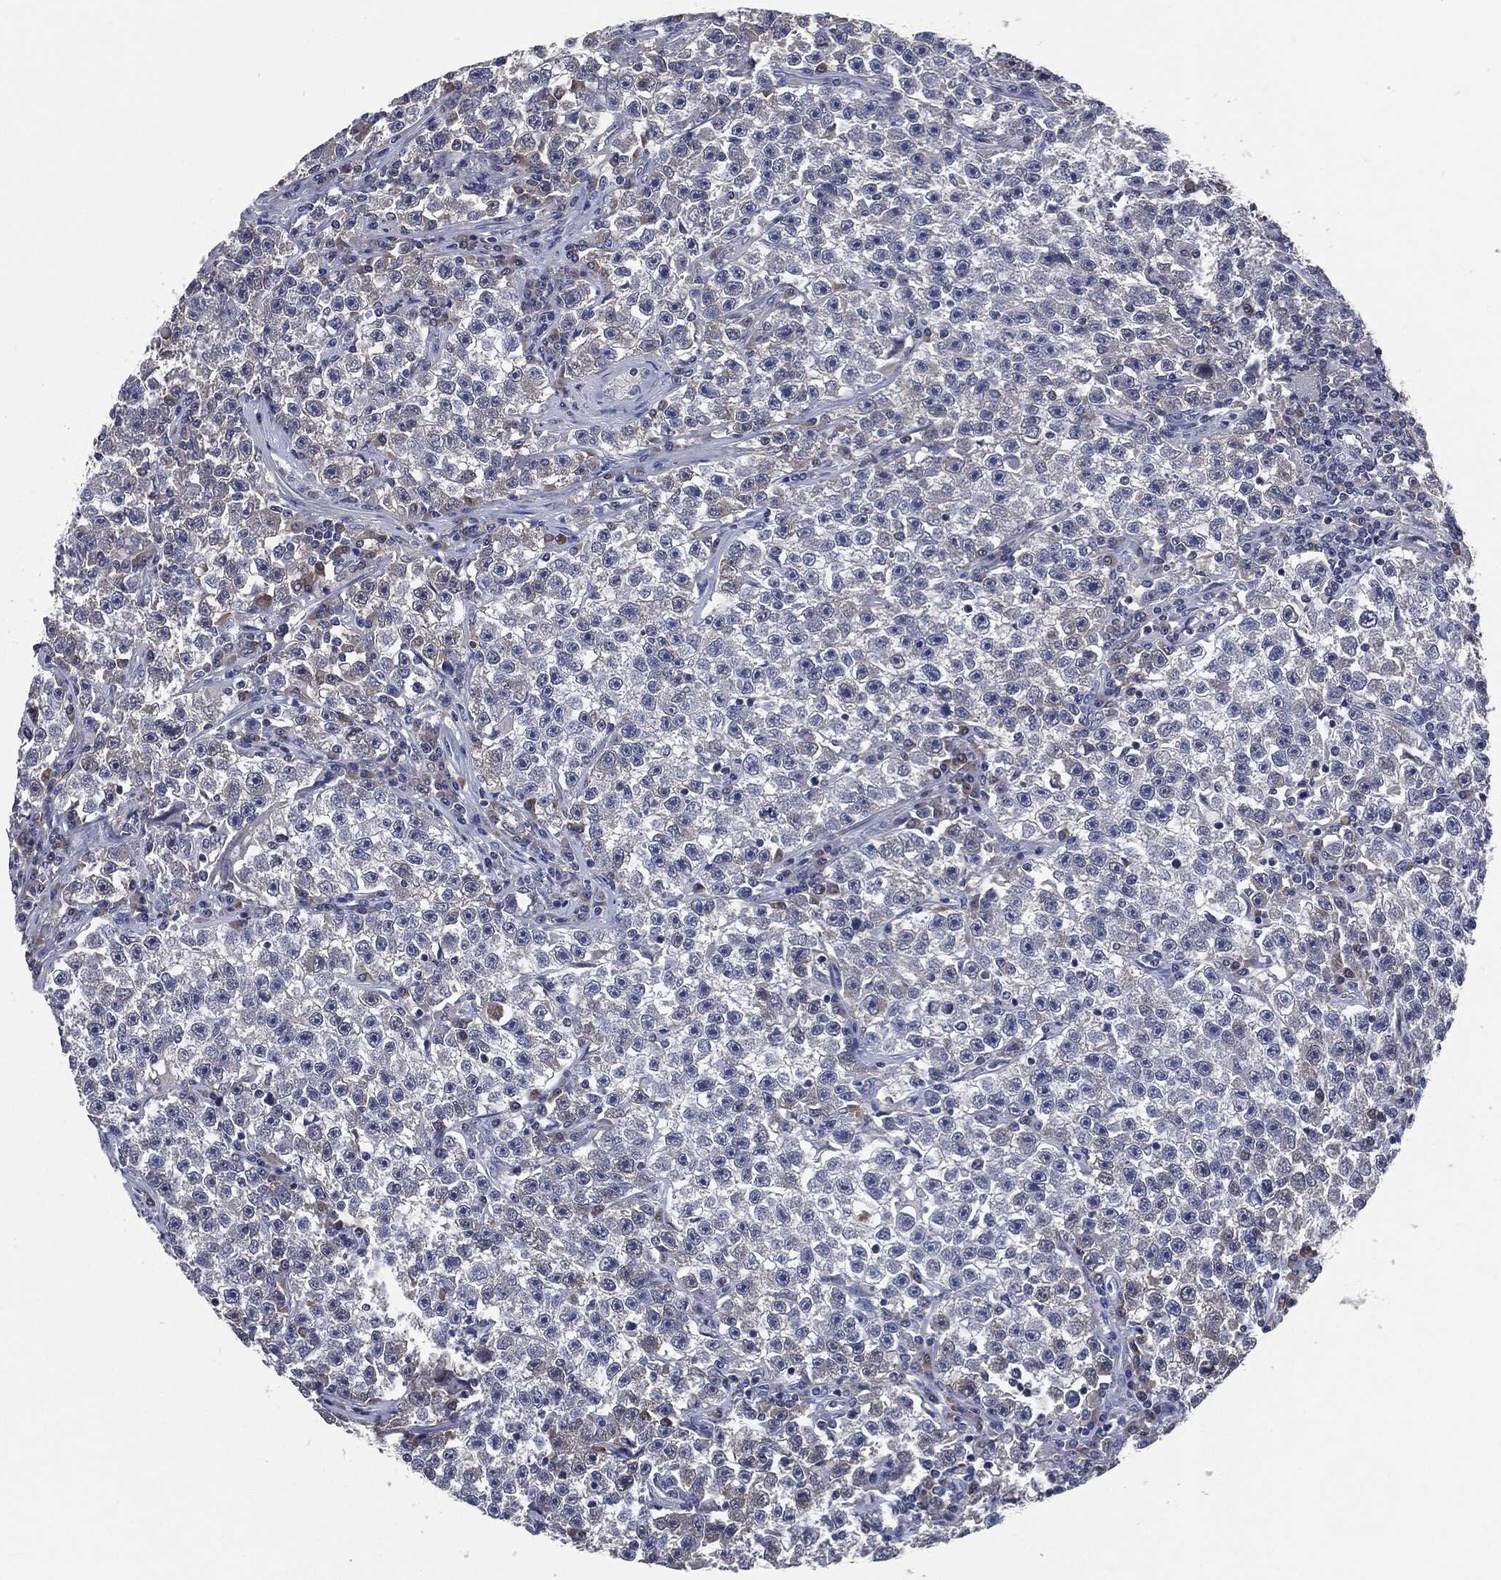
{"staining": {"intensity": "negative", "quantity": "none", "location": "none"}, "tissue": "testis cancer", "cell_type": "Tumor cells", "image_type": "cancer", "snomed": [{"axis": "morphology", "description": "Seminoma, NOS"}, {"axis": "topography", "description": "Testis"}], "caption": "Testis cancer (seminoma) was stained to show a protein in brown. There is no significant expression in tumor cells.", "gene": "IL2RG", "patient": {"sex": "male", "age": 22}}